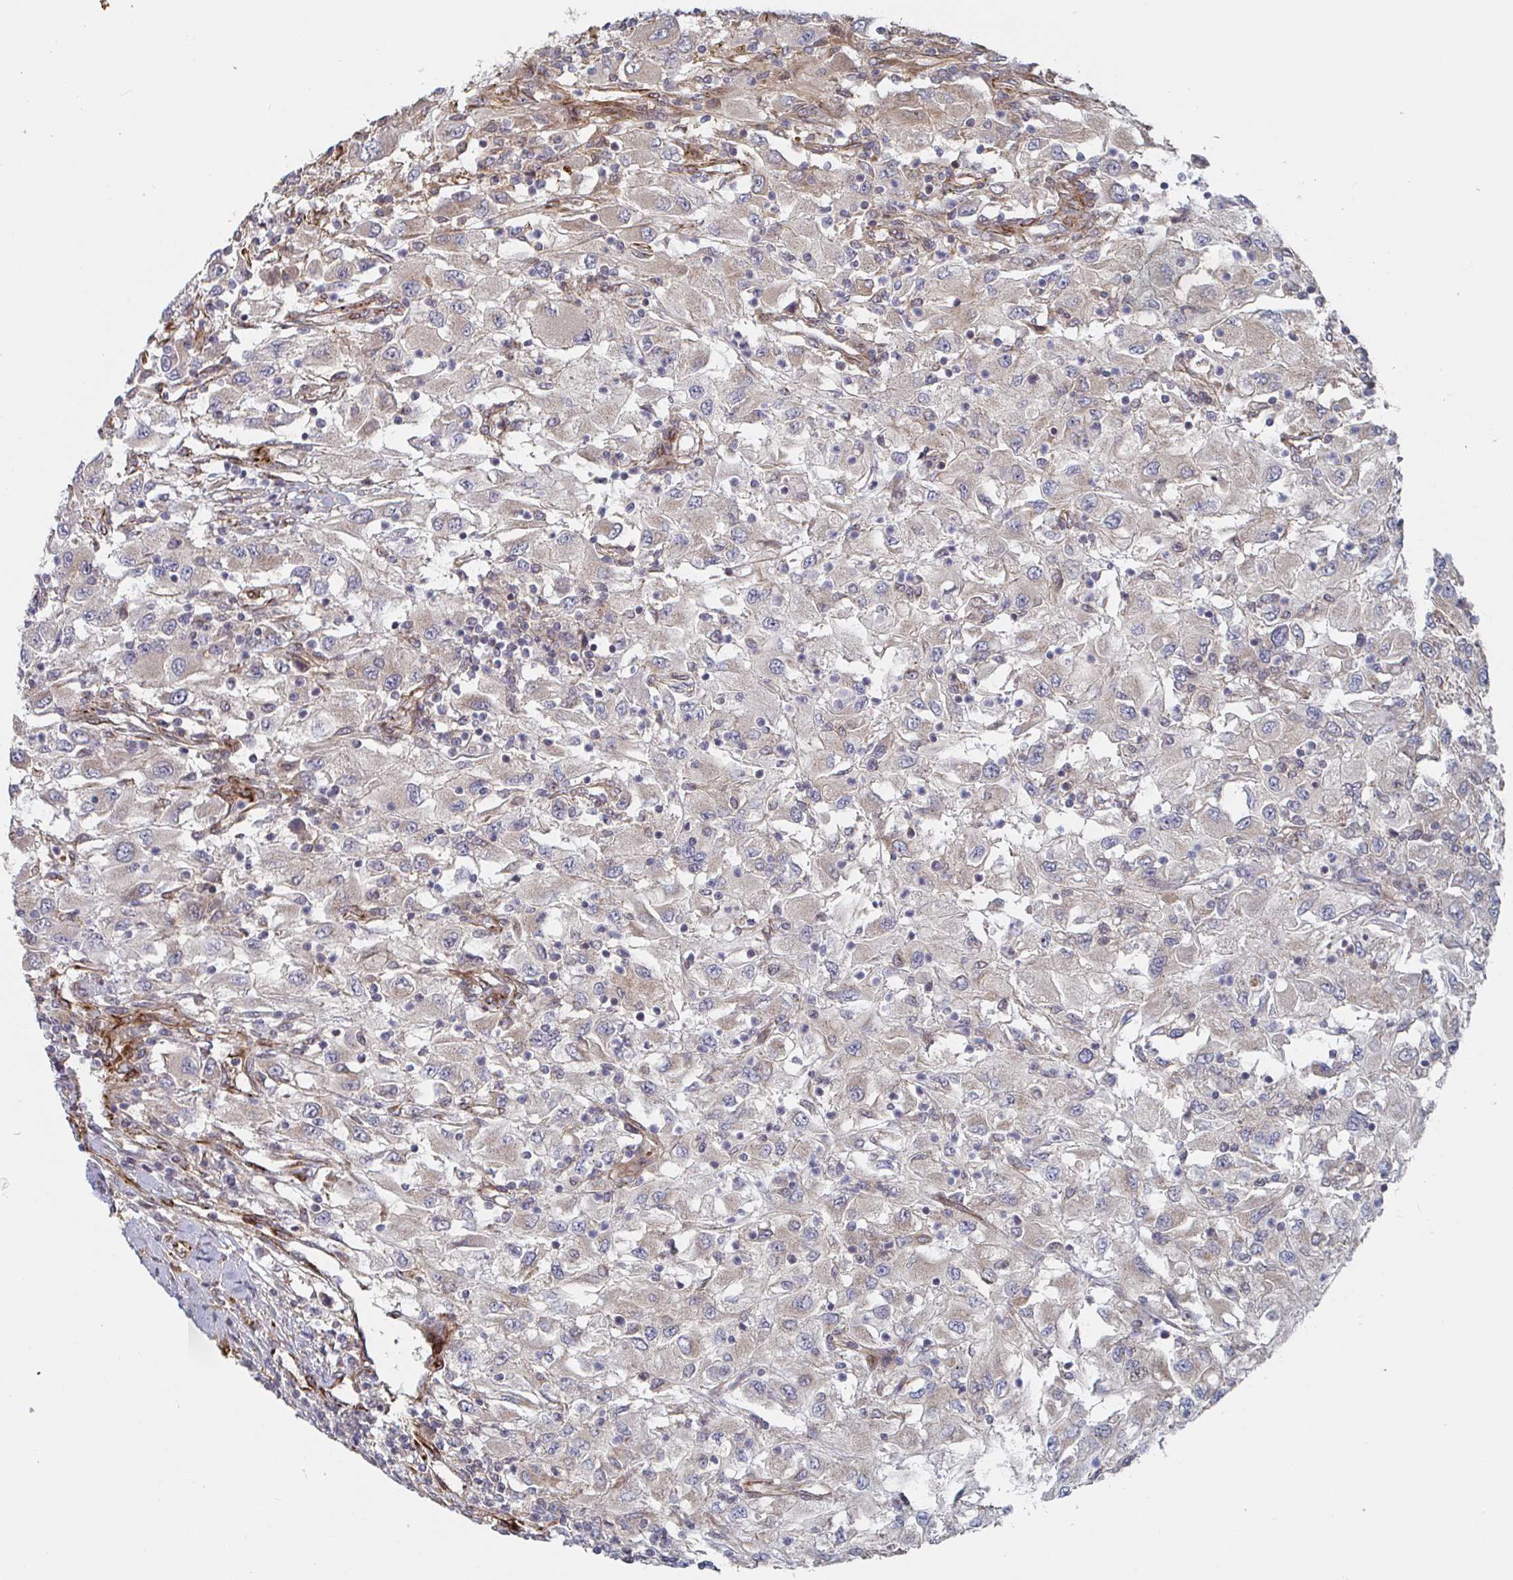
{"staining": {"intensity": "weak", "quantity": "<25%", "location": "cytoplasmic/membranous"}, "tissue": "renal cancer", "cell_type": "Tumor cells", "image_type": "cancer", "snomed": [{"axis": "morphology", "description": "Adenocarcinoma, NOS"}, {"axis": "topography", "description": "Kidney"}], "caption": "Immunohistochemistry (IHC) histopathology image of adenocarcinoma (renal) stained for a protein (brown), which exhibits no positivity in tumor cells.", "gene": "DVL3", "patient": {"sex": "female", "age": 67}}